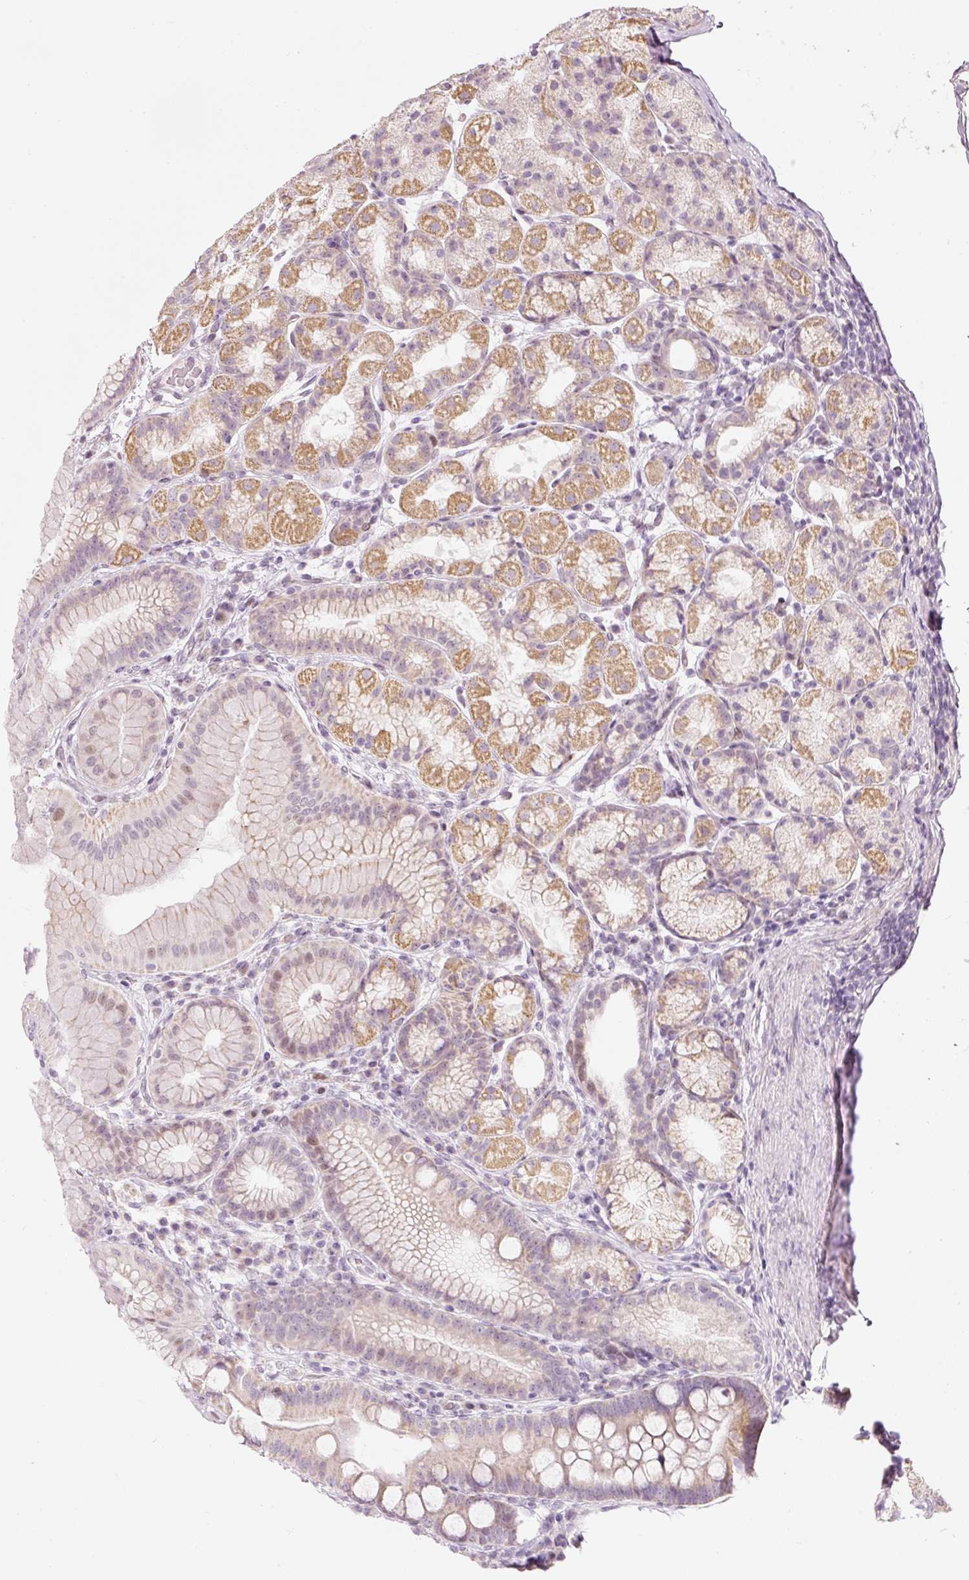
{"staining": {"intensity": "moderate", "quantity": "25%-75%", "location": "cytoplasmic/membranous"}, "tissue": "stomach", "cell_type": "Glandular cells", "image_type": "normal", "snomed": [{"axis": "morphology", "description": "Normal tissue, NOS"}, {"axis": "topography", "description": "Stomach, upper"}, {"axis": "topography", "description": "Stomach"}], "caption": "Immunohistochemistry (IHC) (DAB (3,3'-diaminobenzidine)) staining of benign stomach shows moderate cytoplasmic/membranous protein expression in approximately 25%-75% of glandular cells. The staining is performed using DAB brown chromogen to label protein expression. The nuclei are counter-stained blue using hematoxylin.", "gene": "RNF39", "patient": {"sex": "male", "age": 68}}